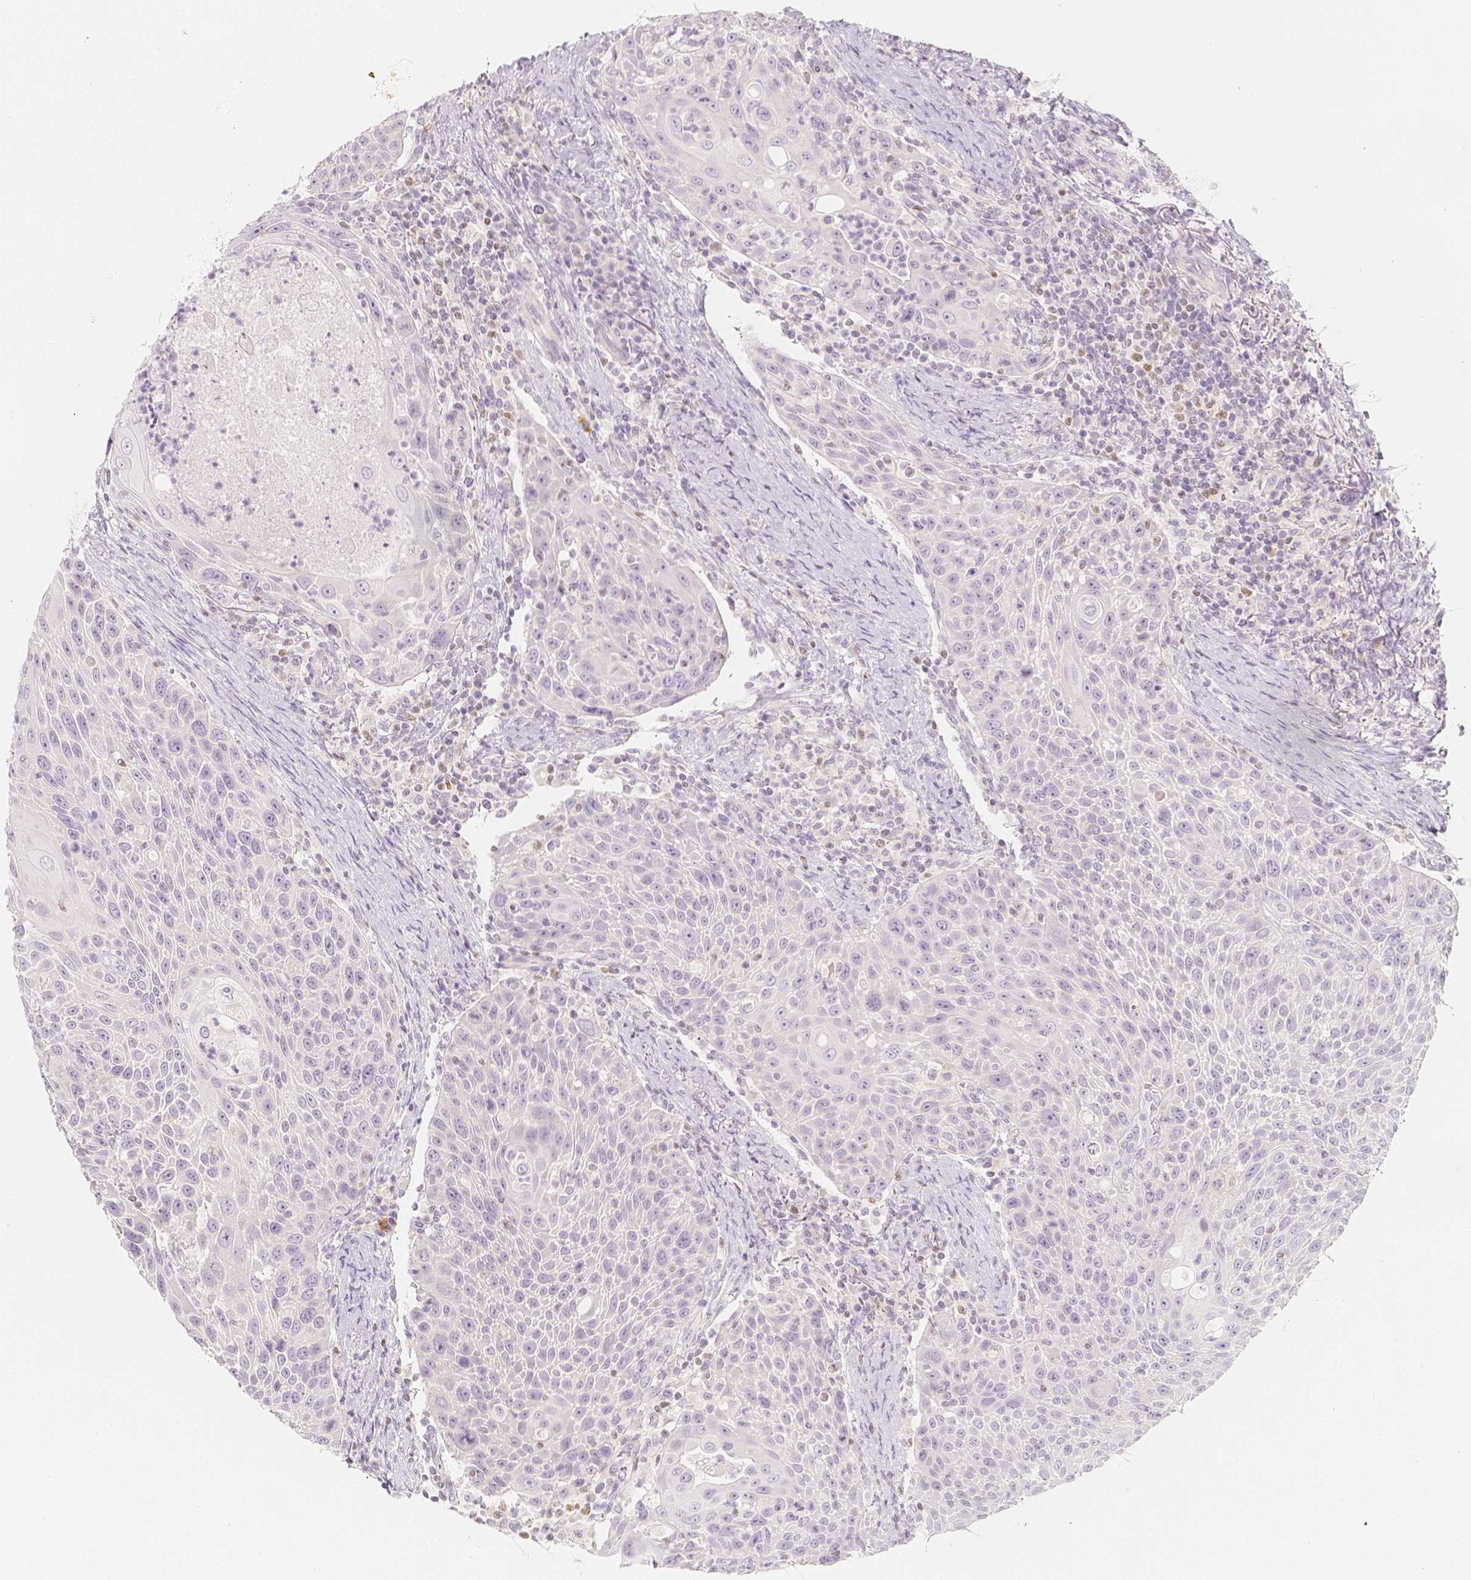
{"staining": {"intensity": "negative", "quantity": "none", "location": "none"}, "tissue": "head and neck cancer", "cell_type": "Tumor cells", "image_type": "cancer", "snomed": [{"axis": "morphology", "description": "Squamous cell carcinoma, NOS"}, {"axis": "topography", "description": "Head-Neck"}], "caption": "An immunohistochemistry (IHC) micrograph of head and neck cancer is shown. There is no staining in tumor cells of head and neck cancer.", "gene": "BATF", "patient": {"sex": "male", "age": 69}}